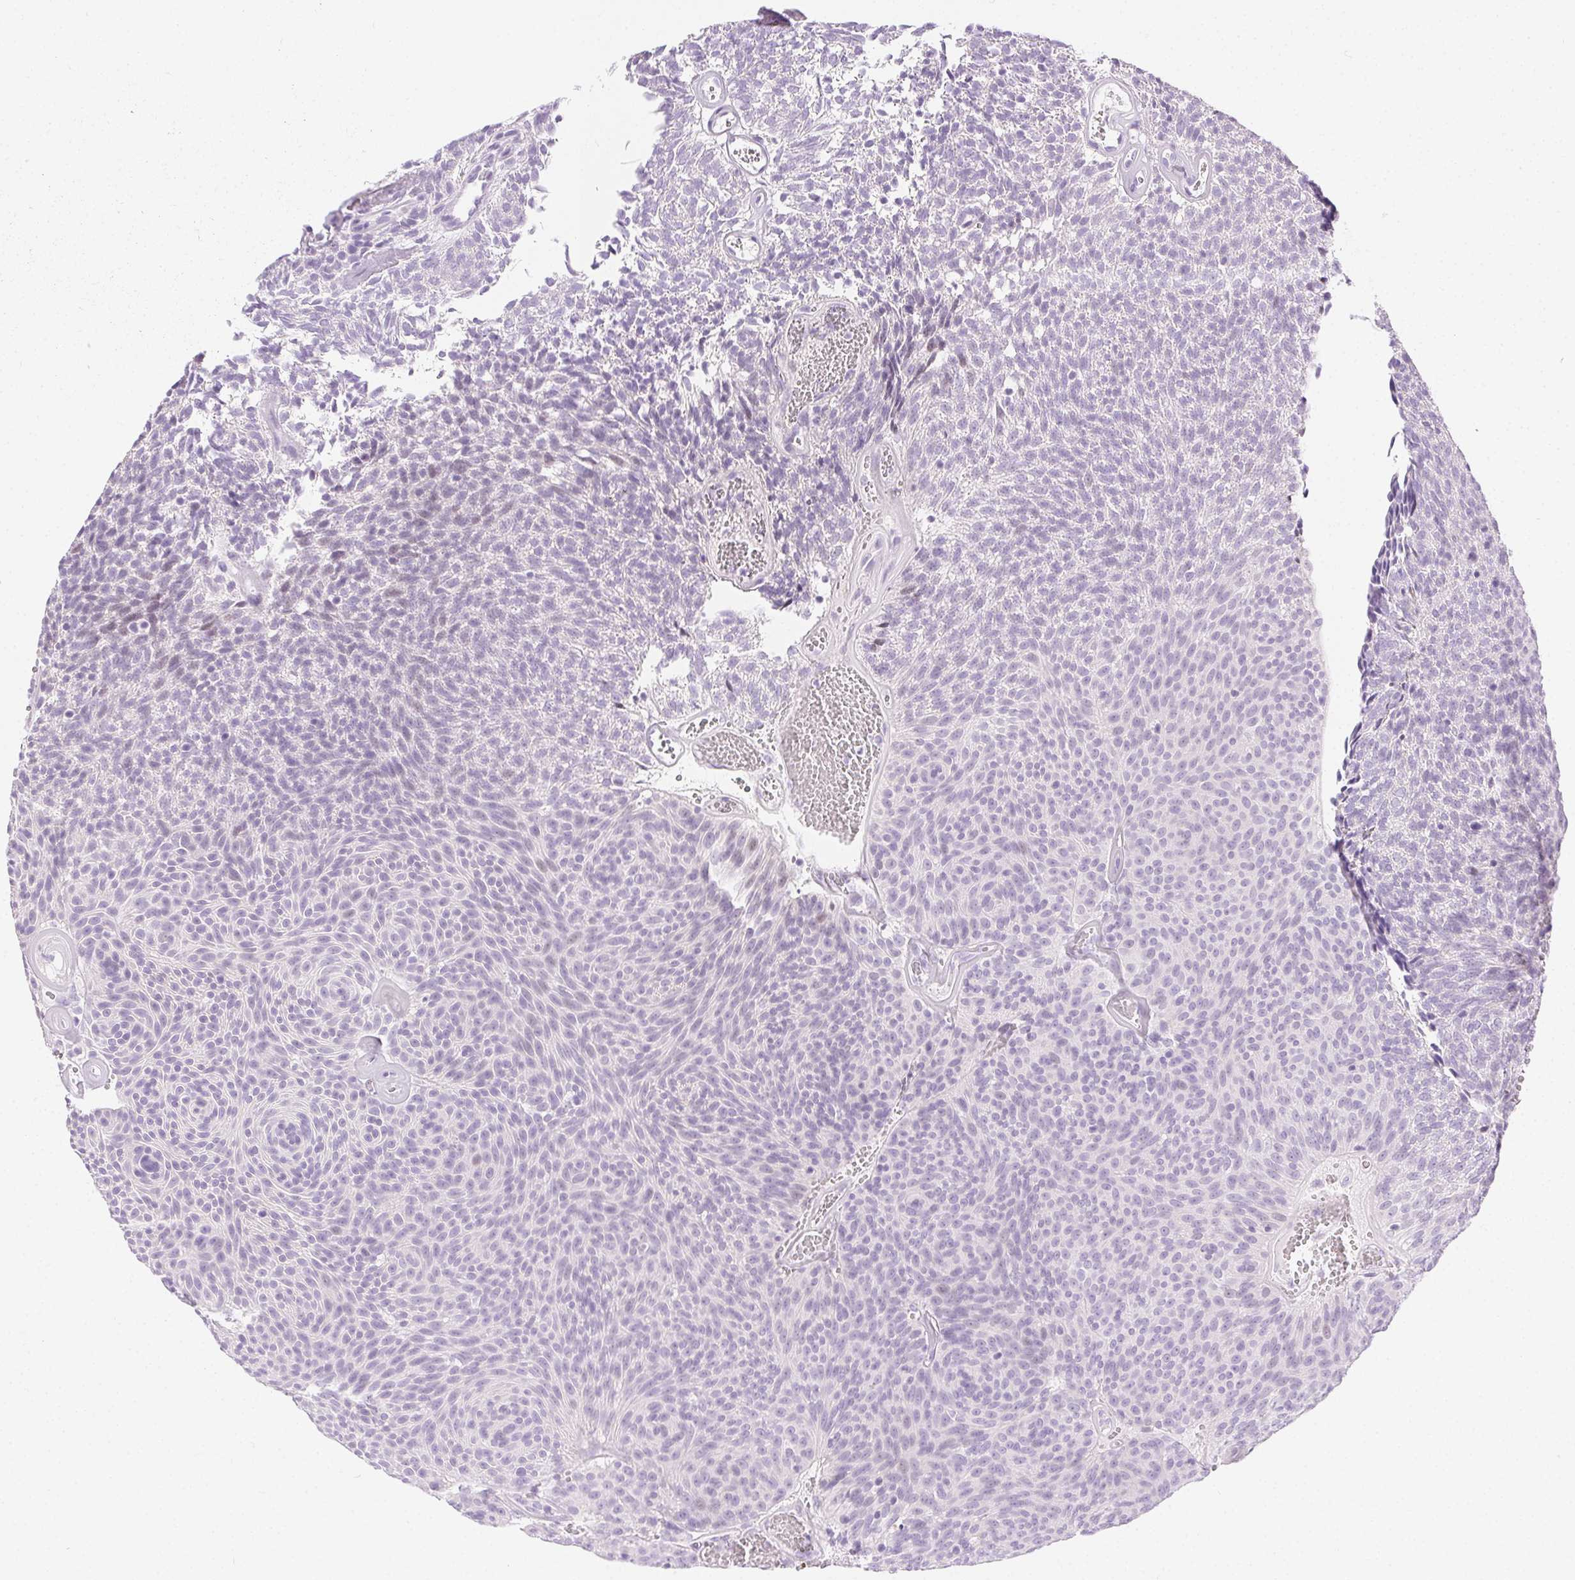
{"staining": {"intensity": "negative", "quantity": "none", "location": "none"}, "tissue": "urothelial cancer", "cell_type": "Tumor cells", "image_type": "cancer", "snomed": [{"axis": "morphology", "description": "Urothelial carcinoma, Low grade"}, {"axis": "topography", "description": "Urinary bladder"}], "caption": "IHC photomicrograph of neoplastic tissue: human low-grade urothelial carcinoma stained with DAB reveals no significant protein expression in tumor cells.", "gene": "C20orf85", "patient": {"sex": "male", "age": 77}}